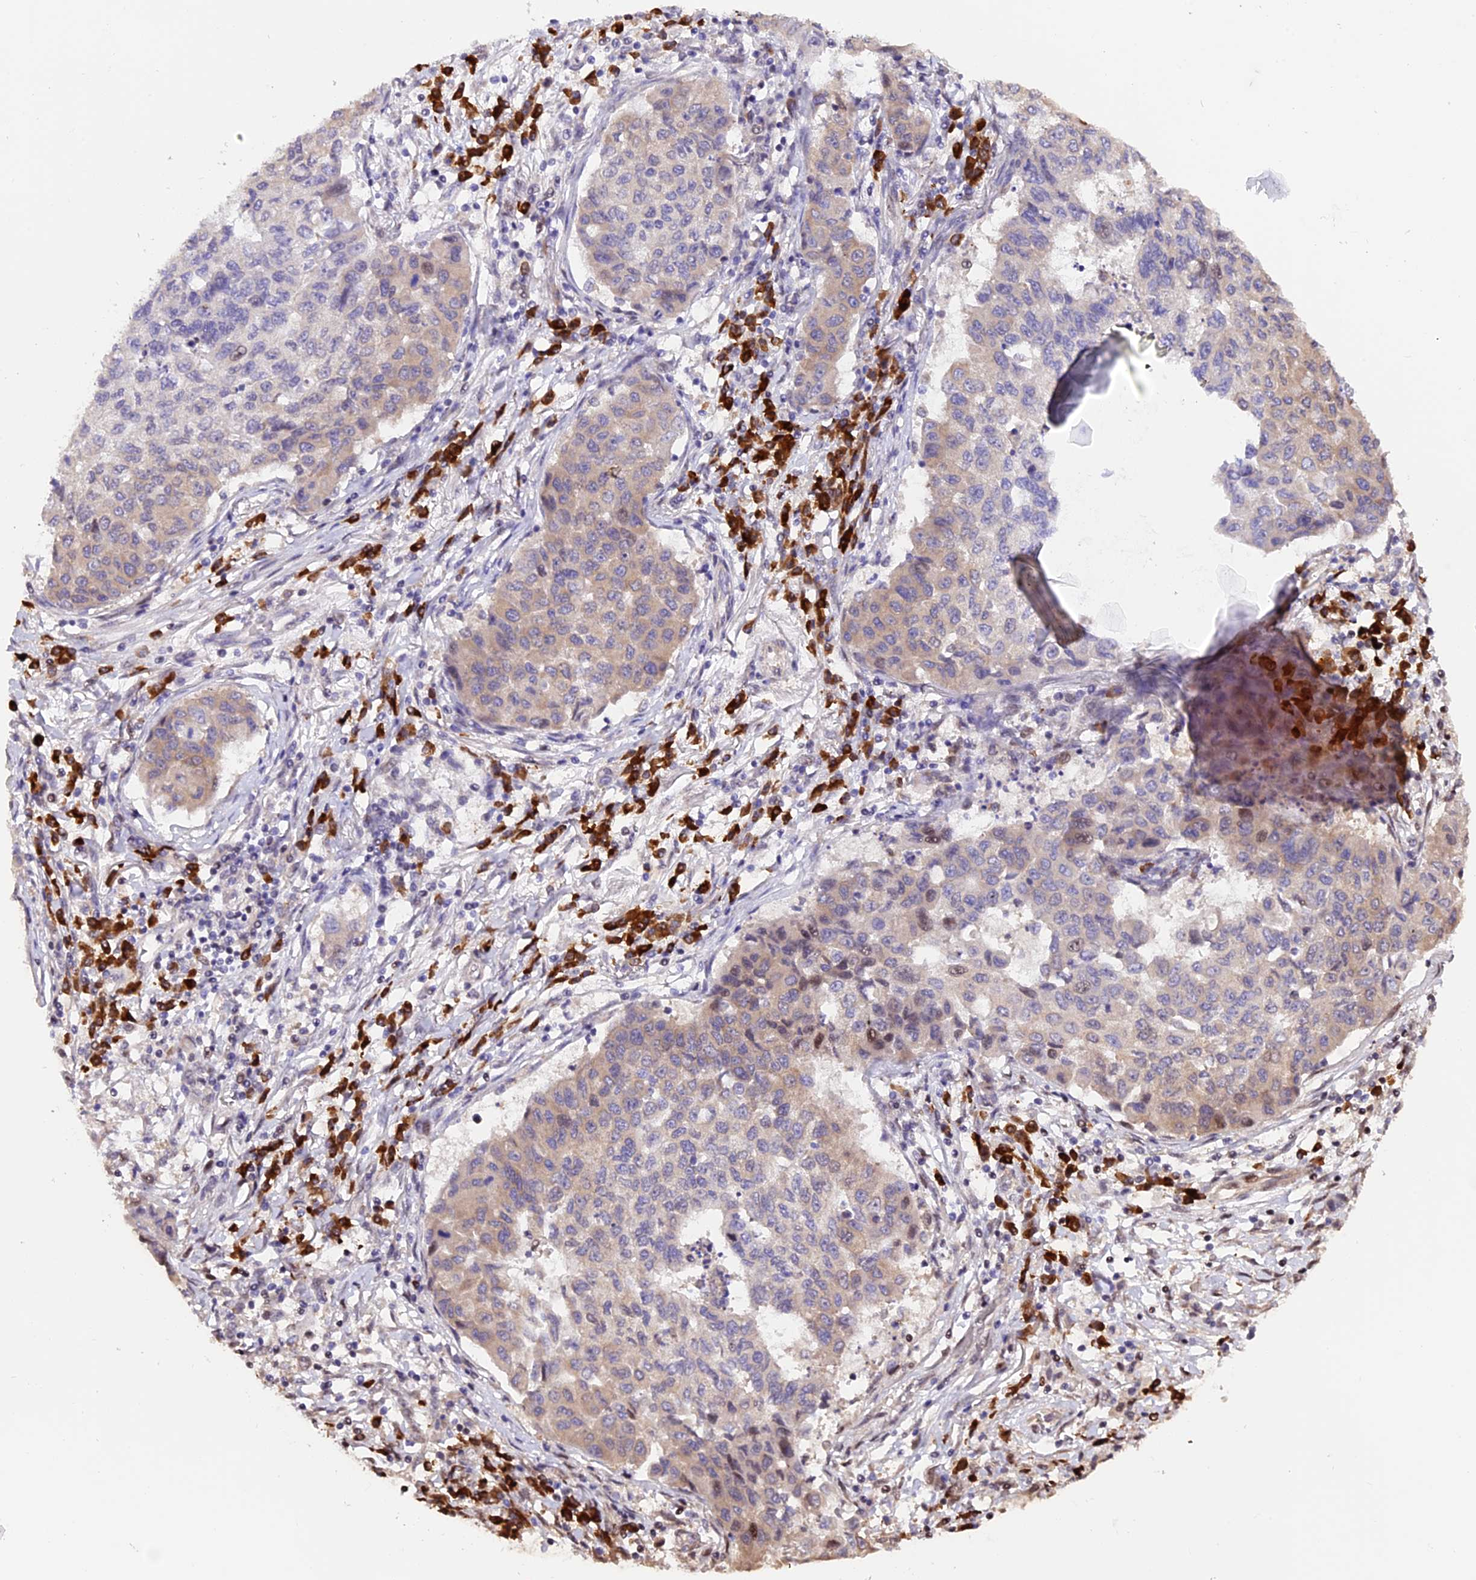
{"staining": {"intensity": "weak", "quantity": "<25%", "location": "nuclear"}, "tissue": "lung cancer", "cell_type": "Tumor cells", "image_type": "cancer", "snomed": [{"axis": "morphology", "description": "Squamous cell carcinoma, NOS"}, {"axis": "topography", "description": "Lung"}], "caption": "Immunohistochemical staining of human lung squamous cell carcinoma demonstrates no significant staining in tumor cells.", "gene": "HERPUD1", "patient": {"sex": "male", "age": 74}}